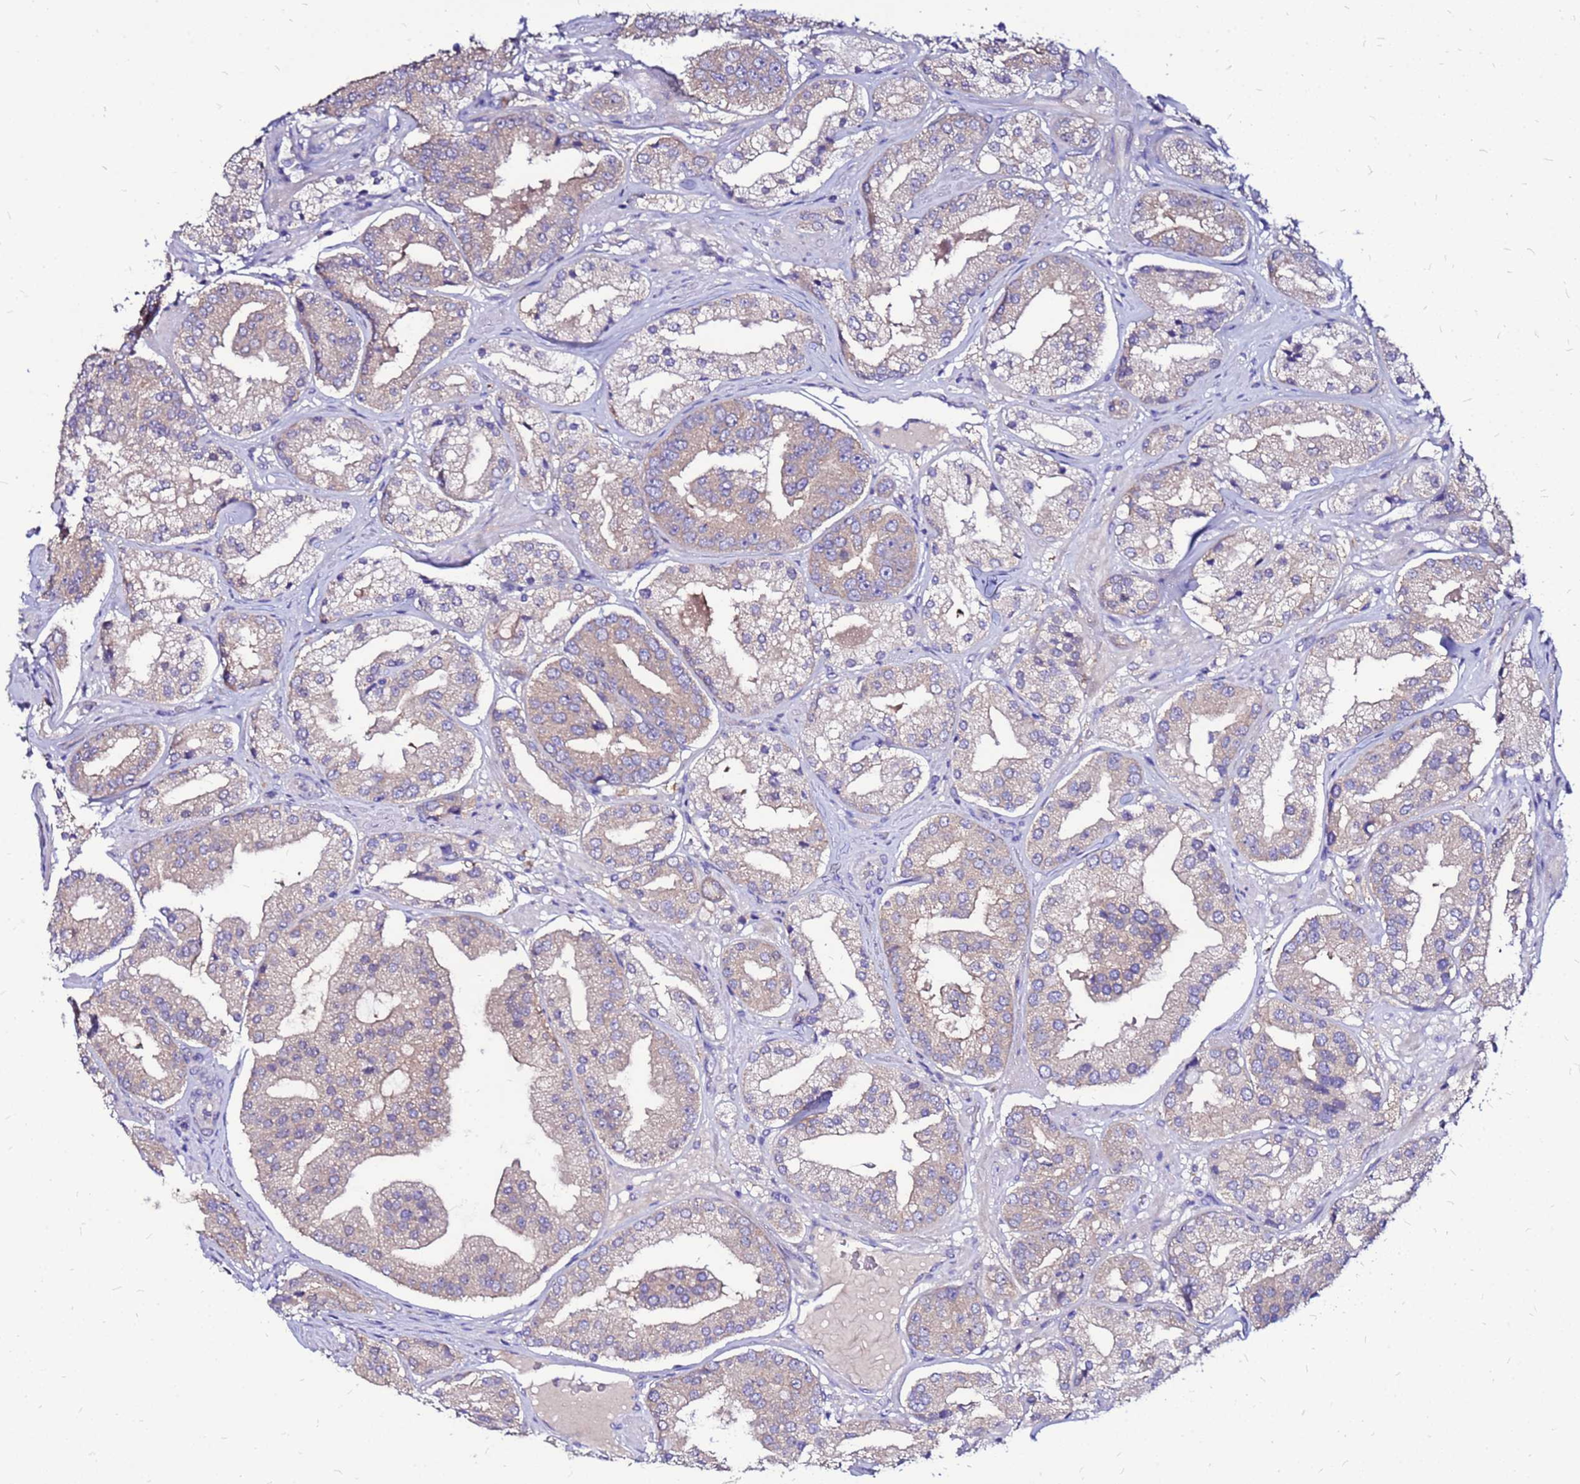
{"staining": {"intensity": "negative", "quantity": "none", "location": "none"}, "tissue": "prostate cancer", "cell_type": "Tumor cells", "image_type": "cancer", "snomed": [{"axis": "morphology", "description": "Adenocarcinoma, High grade"}, {"axis": "topography", "description": "Prostate"}], "caption": "The IHC micrograph has no significant expression in tumor cells of prostate adenocarcinoma (high-grade) tissue. The staining is performed using DAB (3,3'-diaminobenzidine) brown chromogen with nuclei counter-stained in using hematoxylin.", "gene": "ARHGEF5", "patient": {"sex": "male", "age": 63}}